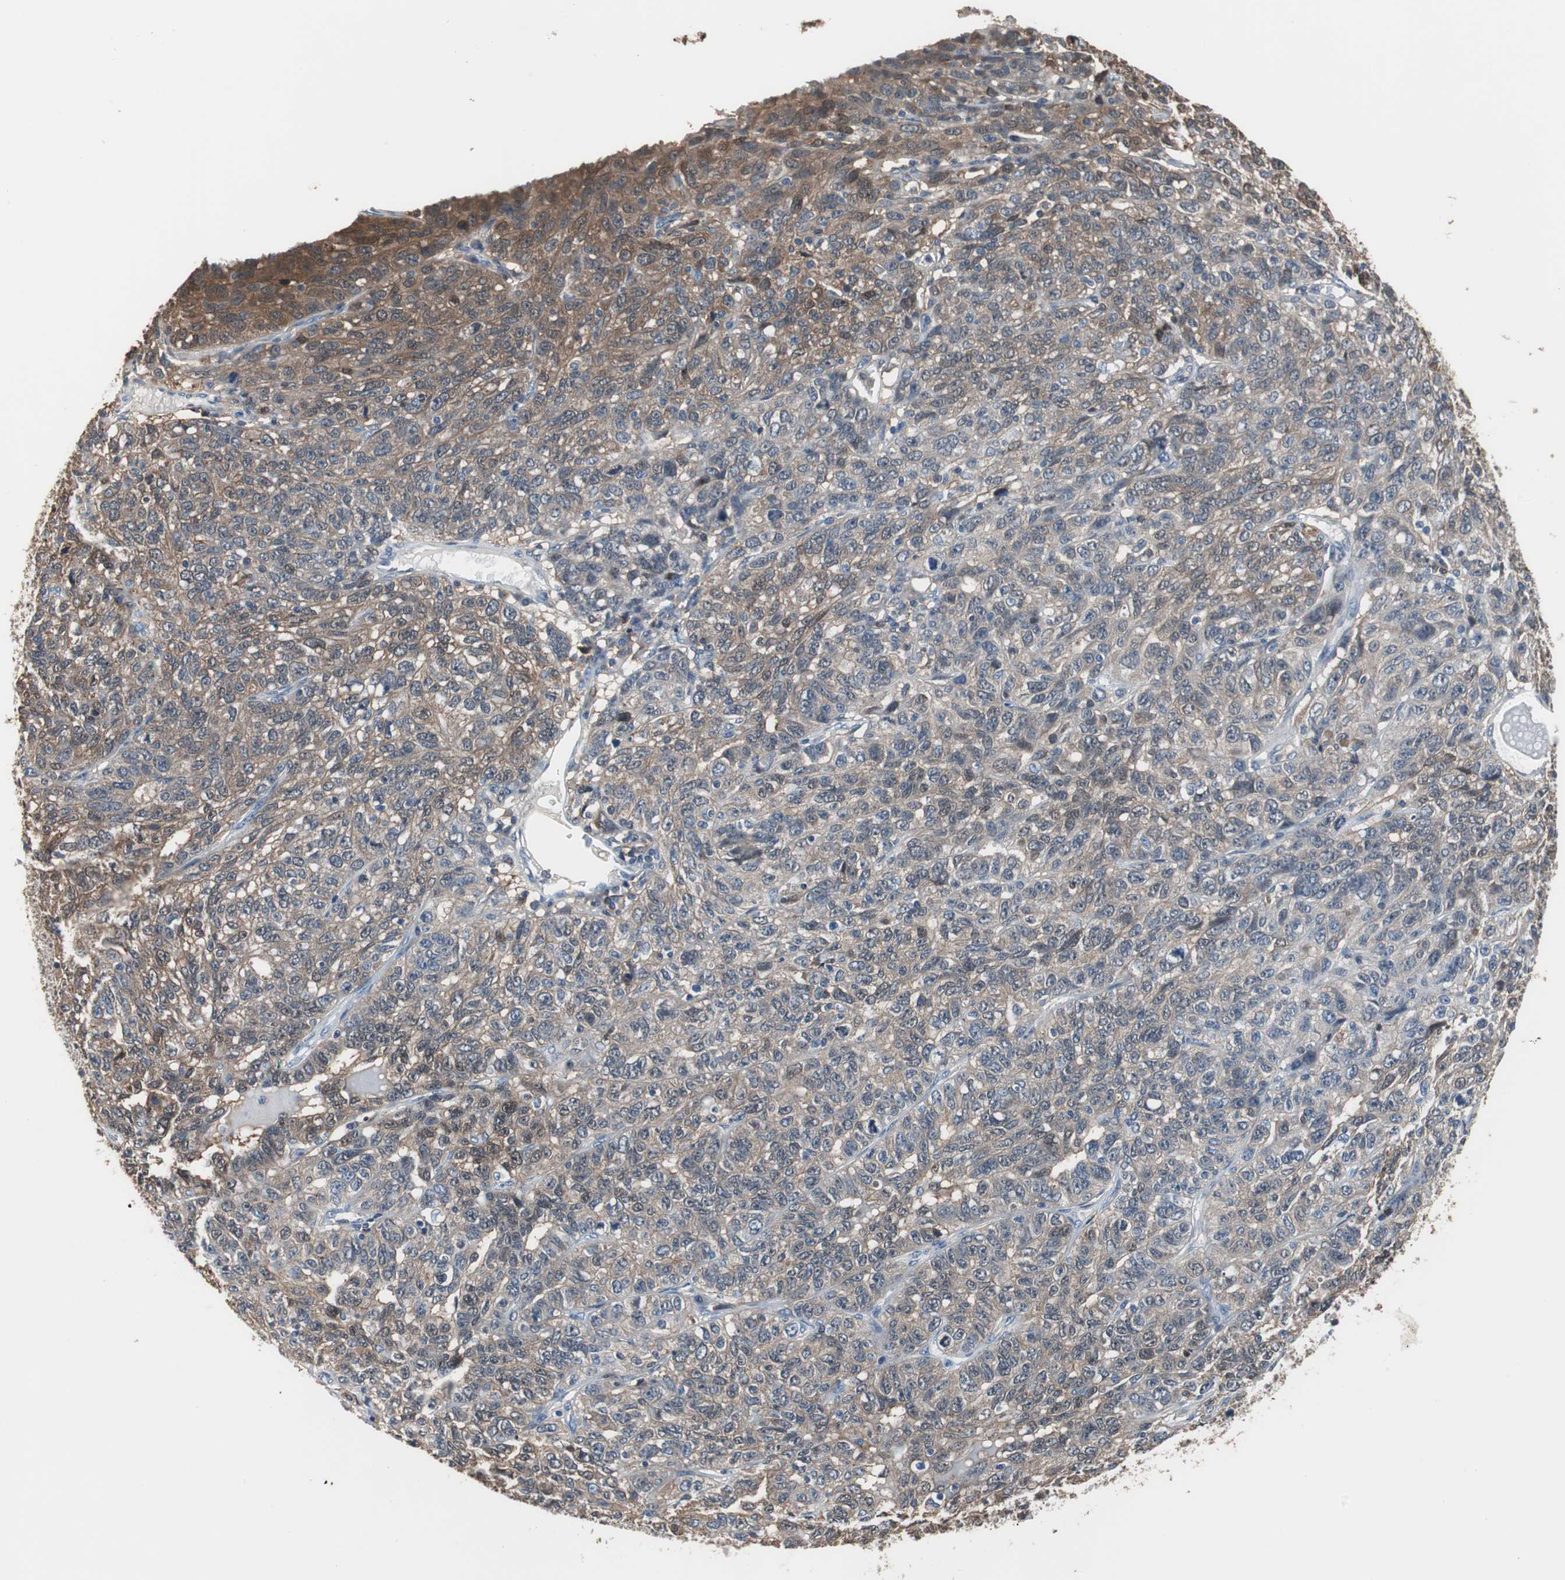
{"staining": {"intensity": "moderate", "quantity": "25%-75%", "location": "cytoplasmic/membranous"}, "tissue": "ovarian cancer", "cell_type": "Tumor cells", "image_type": "cancer", "snomed": [{"axis": "morphology", "description": "Cystadenocarcinoma, serous, NOS"}, {"axis": "topography", "description": "Ovary"}], "caption": "Human ovarian cancer (serous cystadenocarcinoma) stained for a protein (brown) reveals moderate cytoplasmic/membranous positive positivity in approximately 25%-75% of tumor cells.", "gene": "ANXA4", "patient": {"sex": "female", "age": 71}}